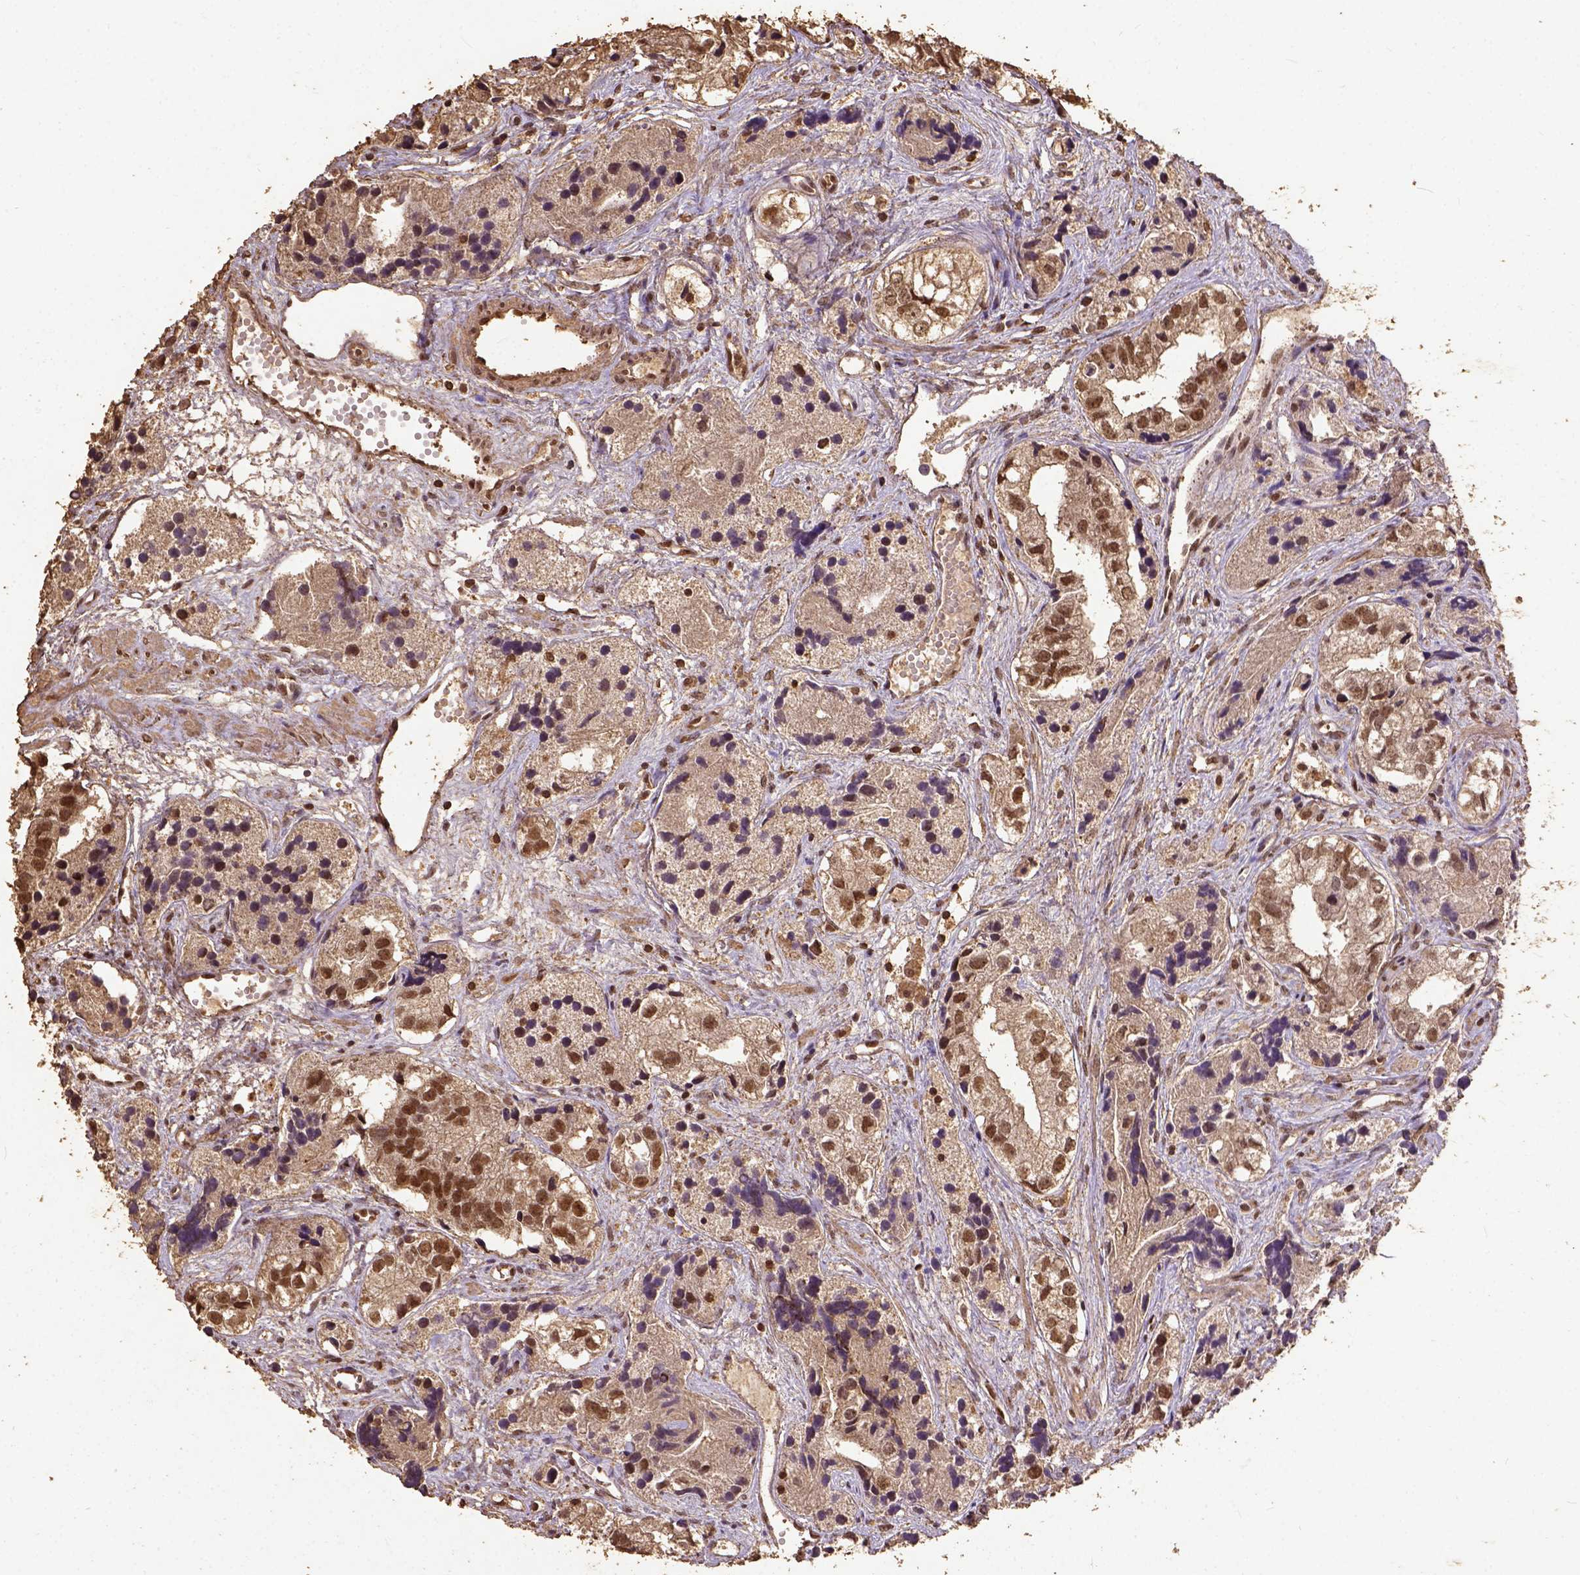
{"staining": {"intensity": "moderate", "quantity": ">75%", "location": "nuclear"}, "tissue": "prostate cancer", "cell_type": "Tumor cells", "image_type": "cancer", "snomed": [{"axis": "morphology", "description": "Adenocarcinoma, High grade"}, {"axis": "topography", "description": "Prostate"}], "caption": "Human adenocarcinoma (high-grade) (prostate) stained with a brown dye shows moderate nuclear positive positivity in approximately >75% of tumor cells.", "gene": "NACC1", "patient": {"sex": "male", "age": 68}}